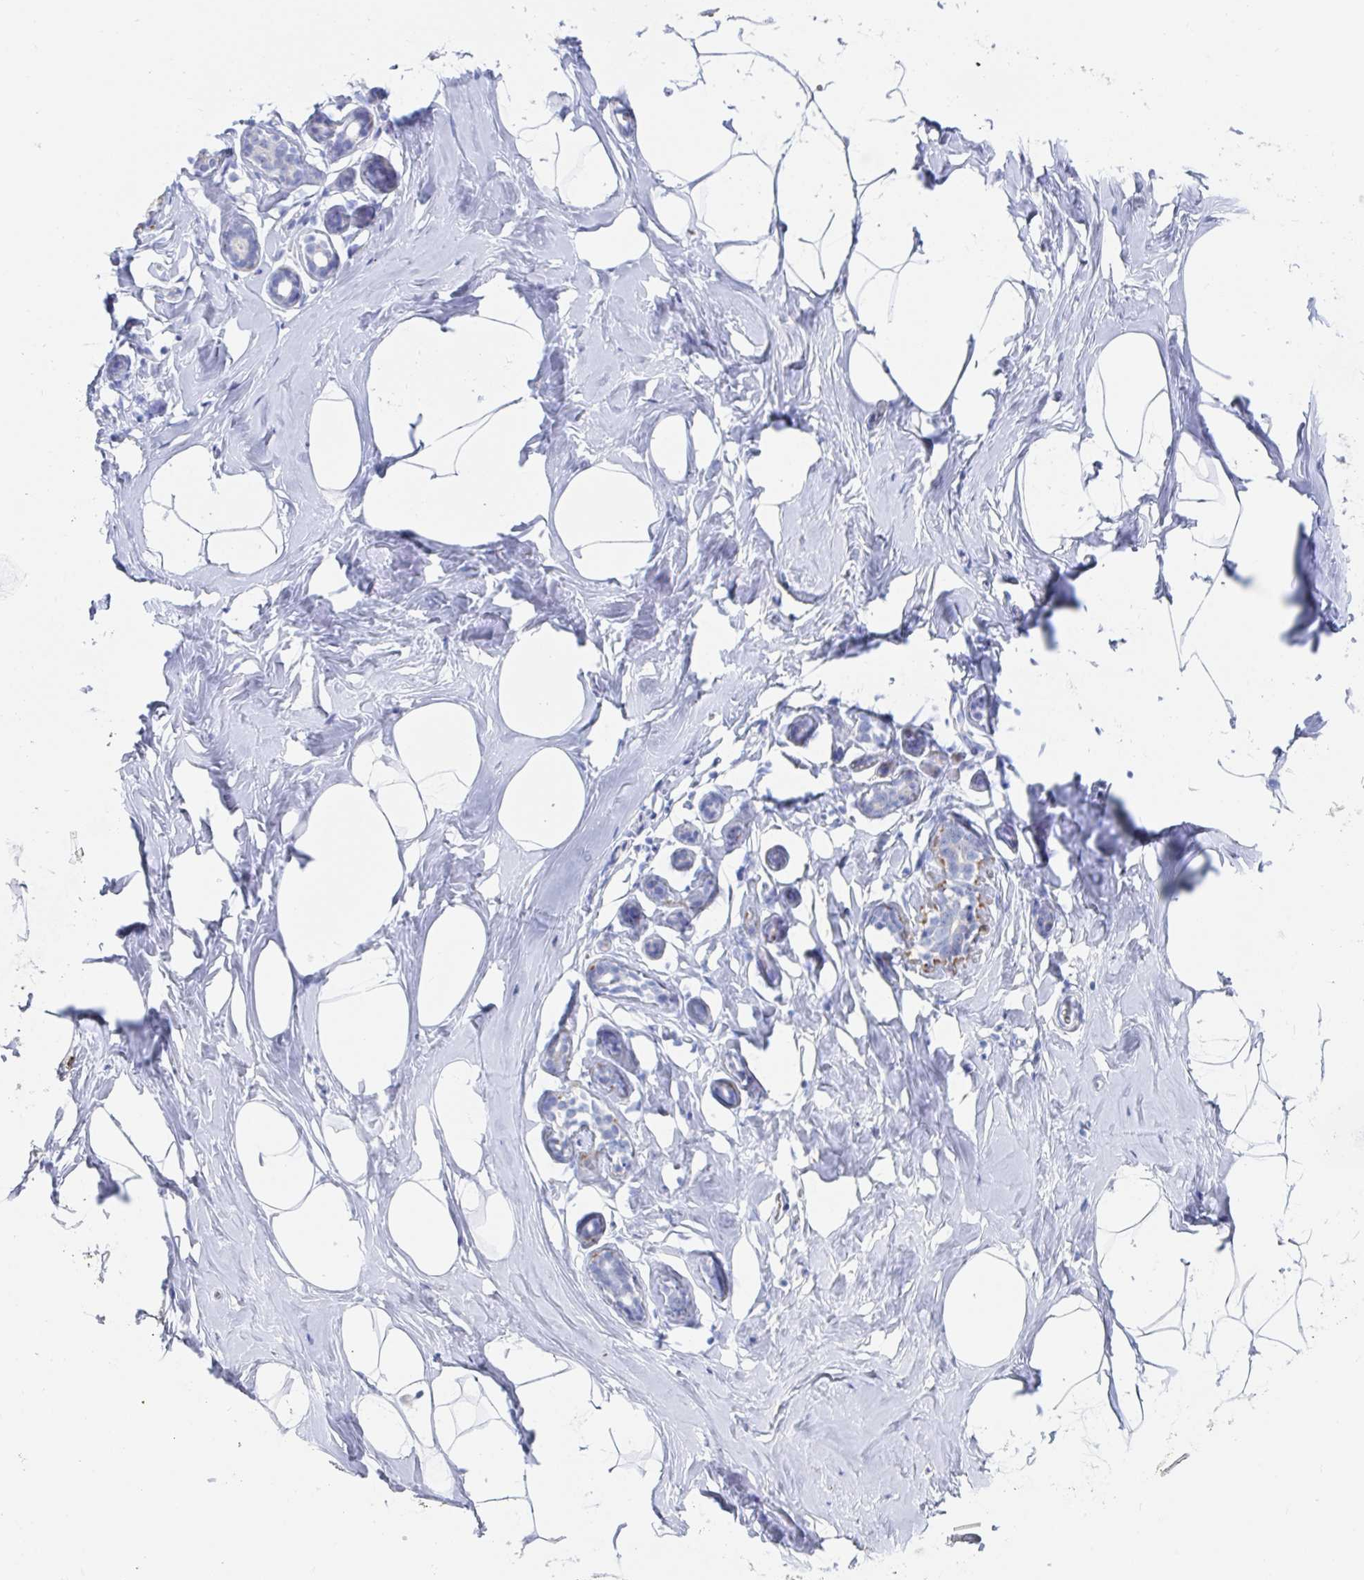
{"staining": {"intensity": "negative", "quantity": "none", "location": "none"}, "tissue": "breast", "cell_type": "Adipocytes", "image_type": "normal", "snomed": [{"axis": "morphology", "description": "Normal tissue, NOS"}, {"axis": "topography", "description": "Breast"}], "caption": "The immunohistochemistry (IHC) image has no significant expression in adipocytes of breast. (DAB (3,3'-diaminobenzidine) immunohistochemistry with hematoxylin counter stain).", "gene": "PACSIN1", "patient": {"sex": "female", "age": 32}}